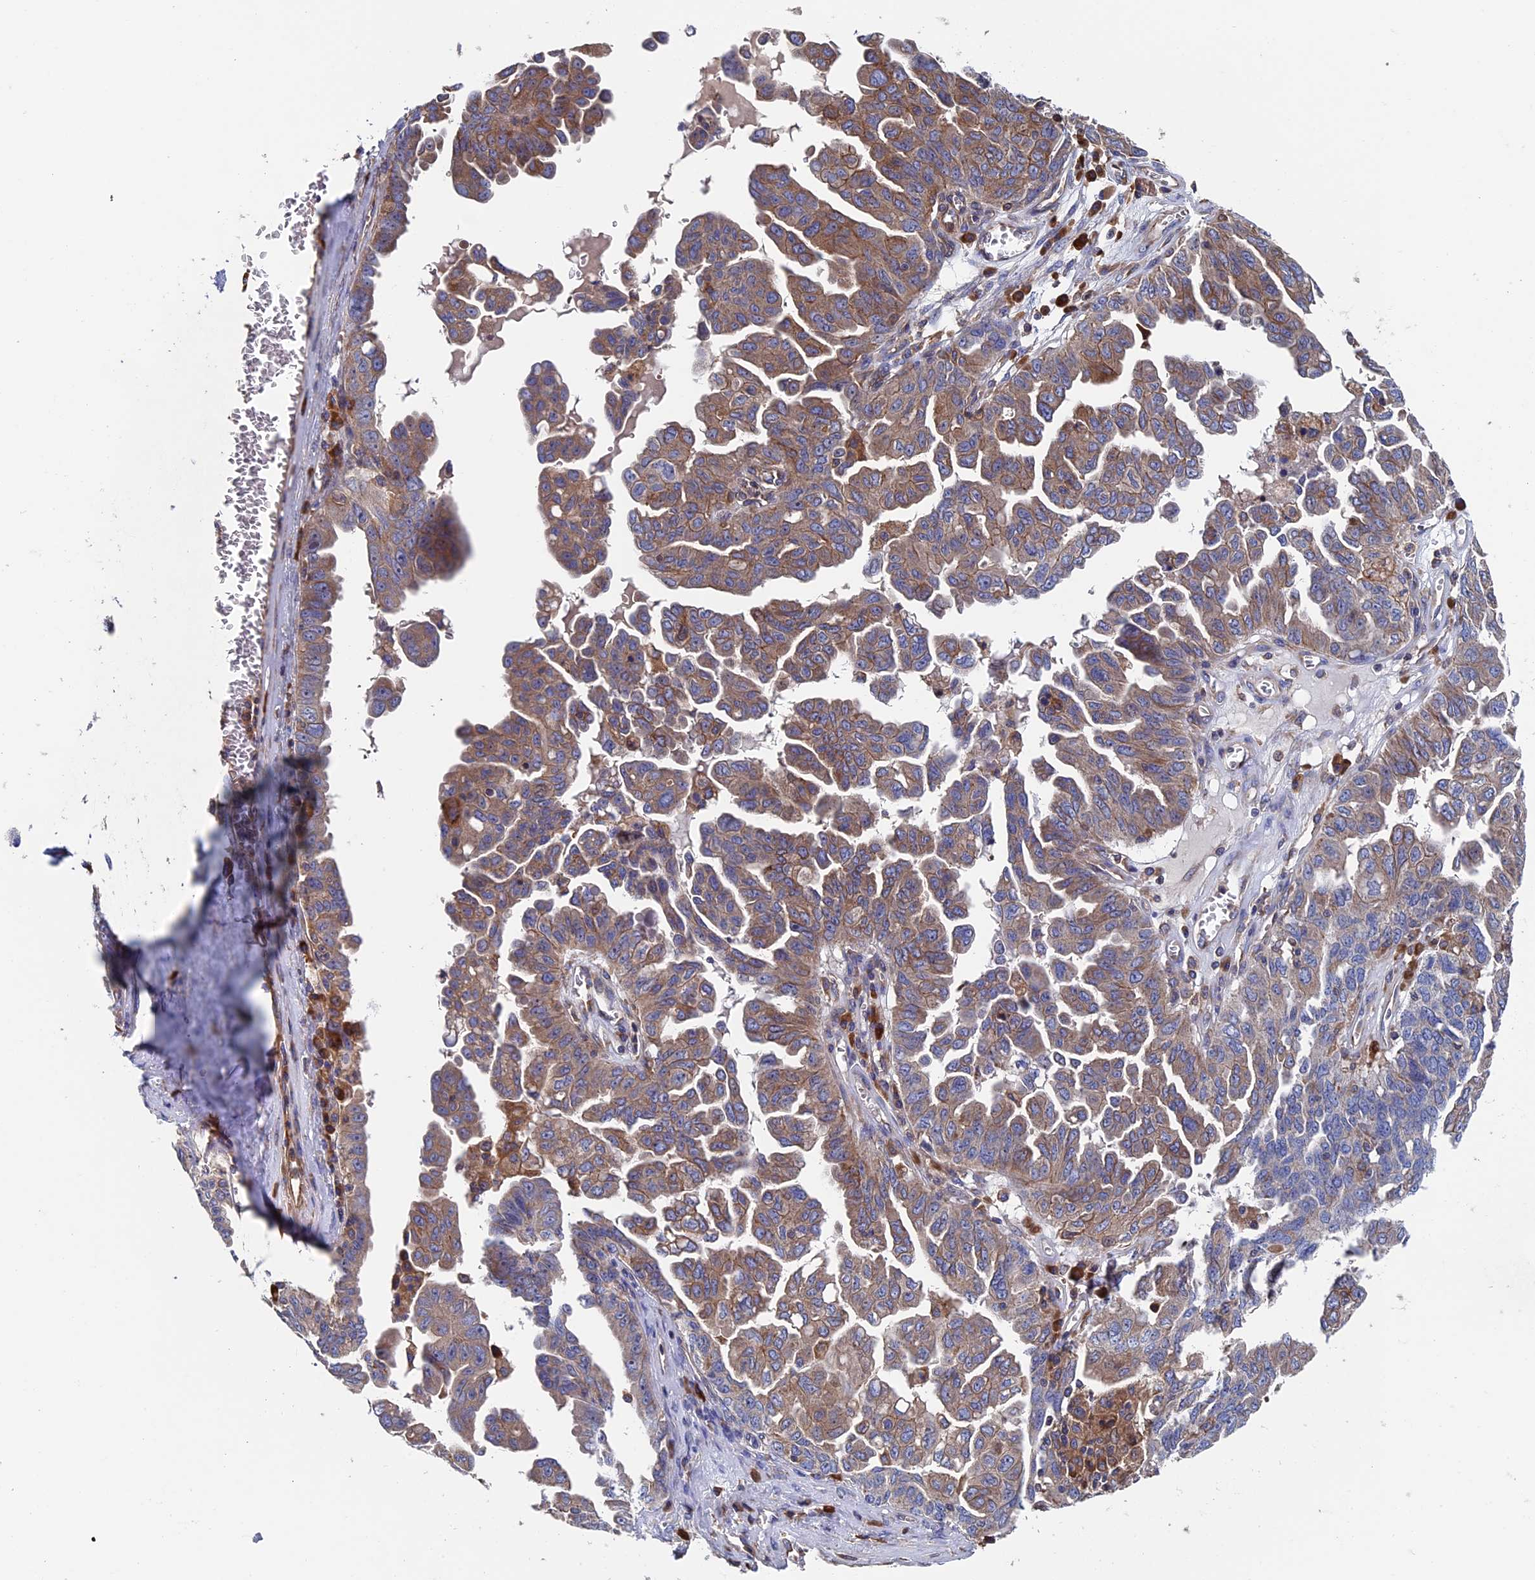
{"staining": {"intensity": "moderate", "quantity": ">75%", "location": "cytoplasmic/membranous"}, "tissue": "ovarian cancer", "cell_type": "Tumor cells", "image_type": "cancer", "snomed": [{"axis": "morphology", "description": "Carcinoma, endometroid"}, {"axis": "topography", "description": "Ovary"}], "caption": "Ovarian cancer was stained to show a protein in brown. There is medium levels of moderate cytoplasmic/membranous positivity in about >75% of tumor cells.", "gene": "DNAJC3", "patient": {"sex": "female", "age": 62}}